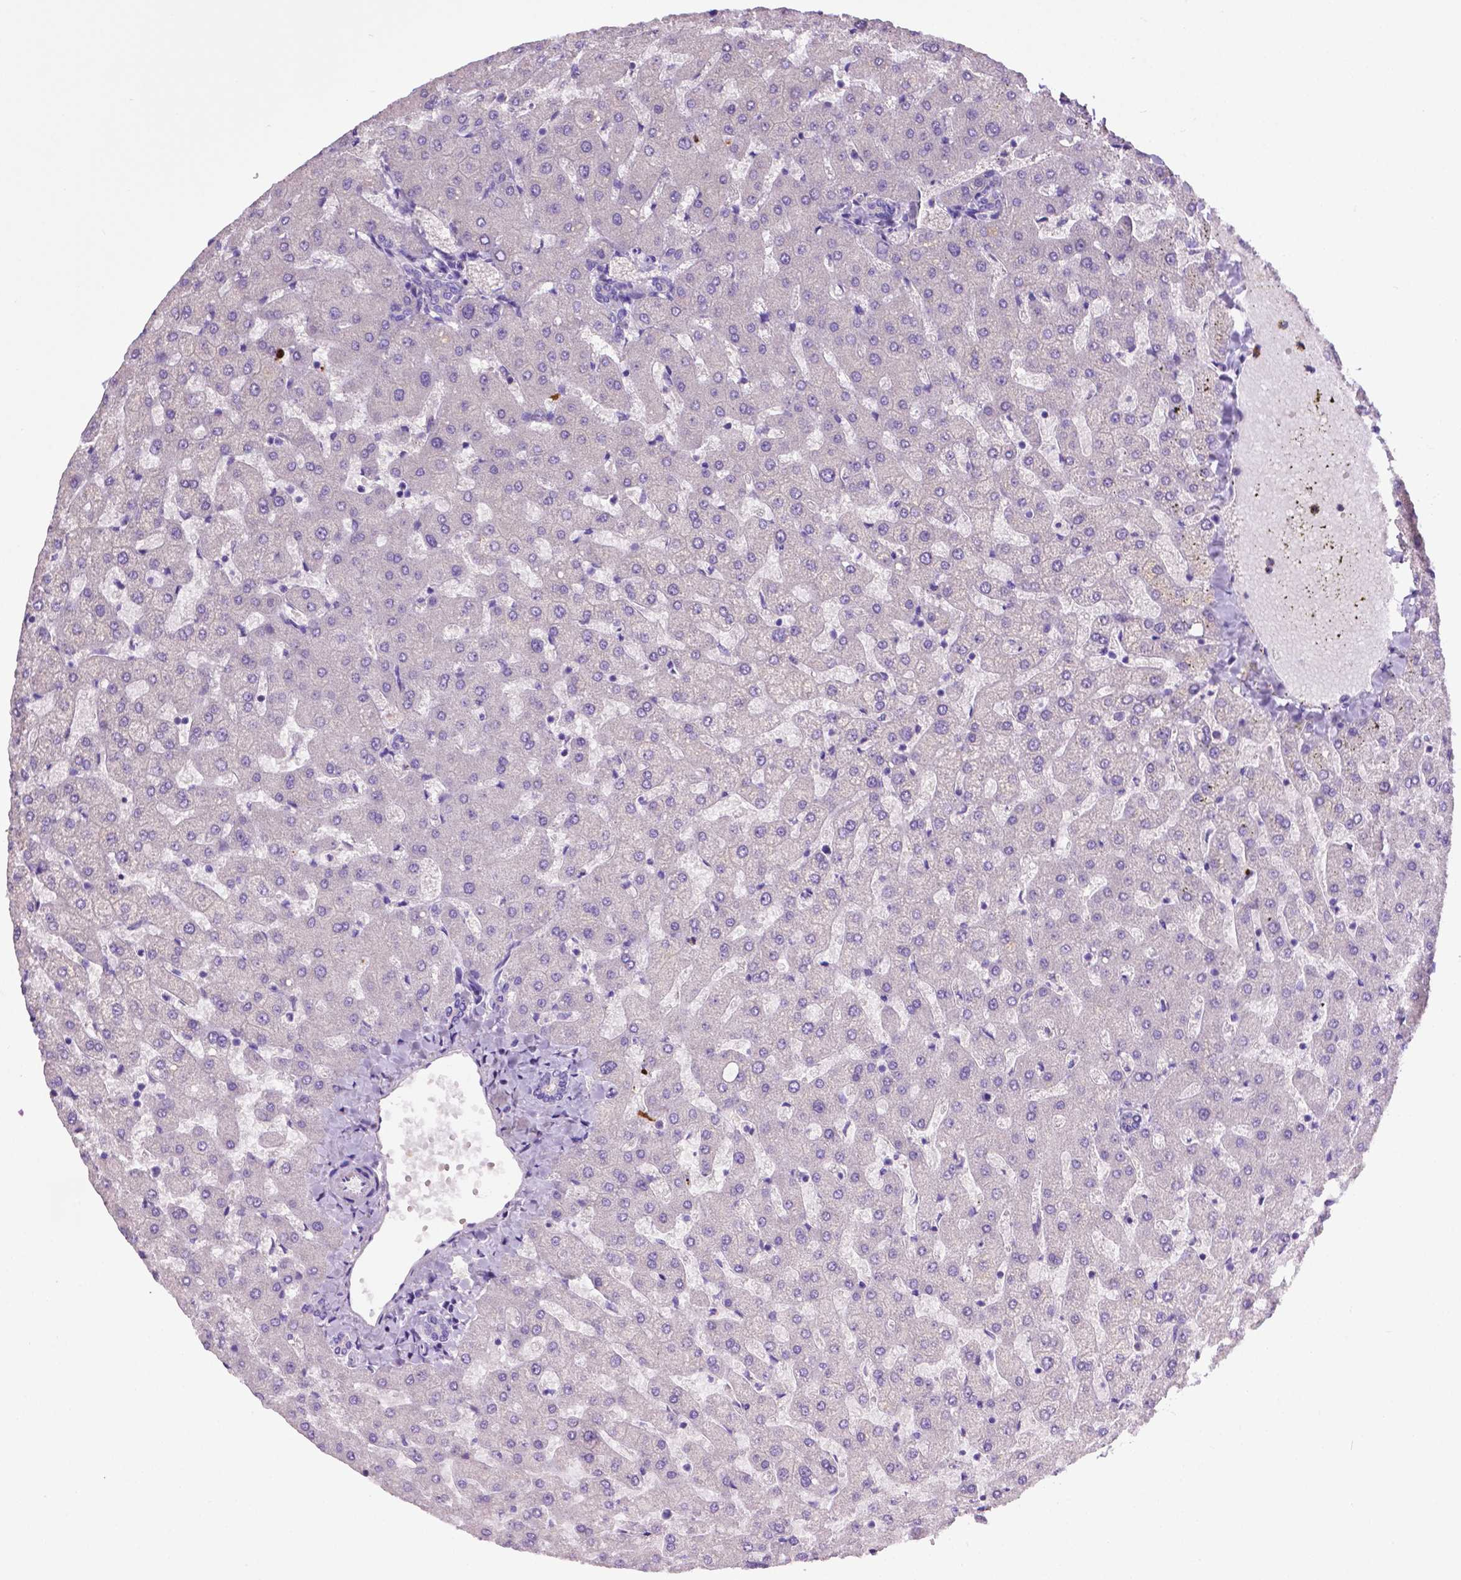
{"staining": {"intensity": "negative", "quantity": "none", "location": "none"}, "tissue": "liver", "cell_type": "Cholangiocytes", "image_type": "normal", "snomed": [{"axis": "morphology", "description": "Normal tissue, NOS"}, {"axis": "topography", "description": "Liver"}], "caption": "High power microscopy photomicrograph of an immunohistochemistry (IHC) micrograph of unremarkable liver, revealing no significant positivity in cholangiocytes.", "gene": "MMP27", "patient": {"sex": "female", "age": 50}}